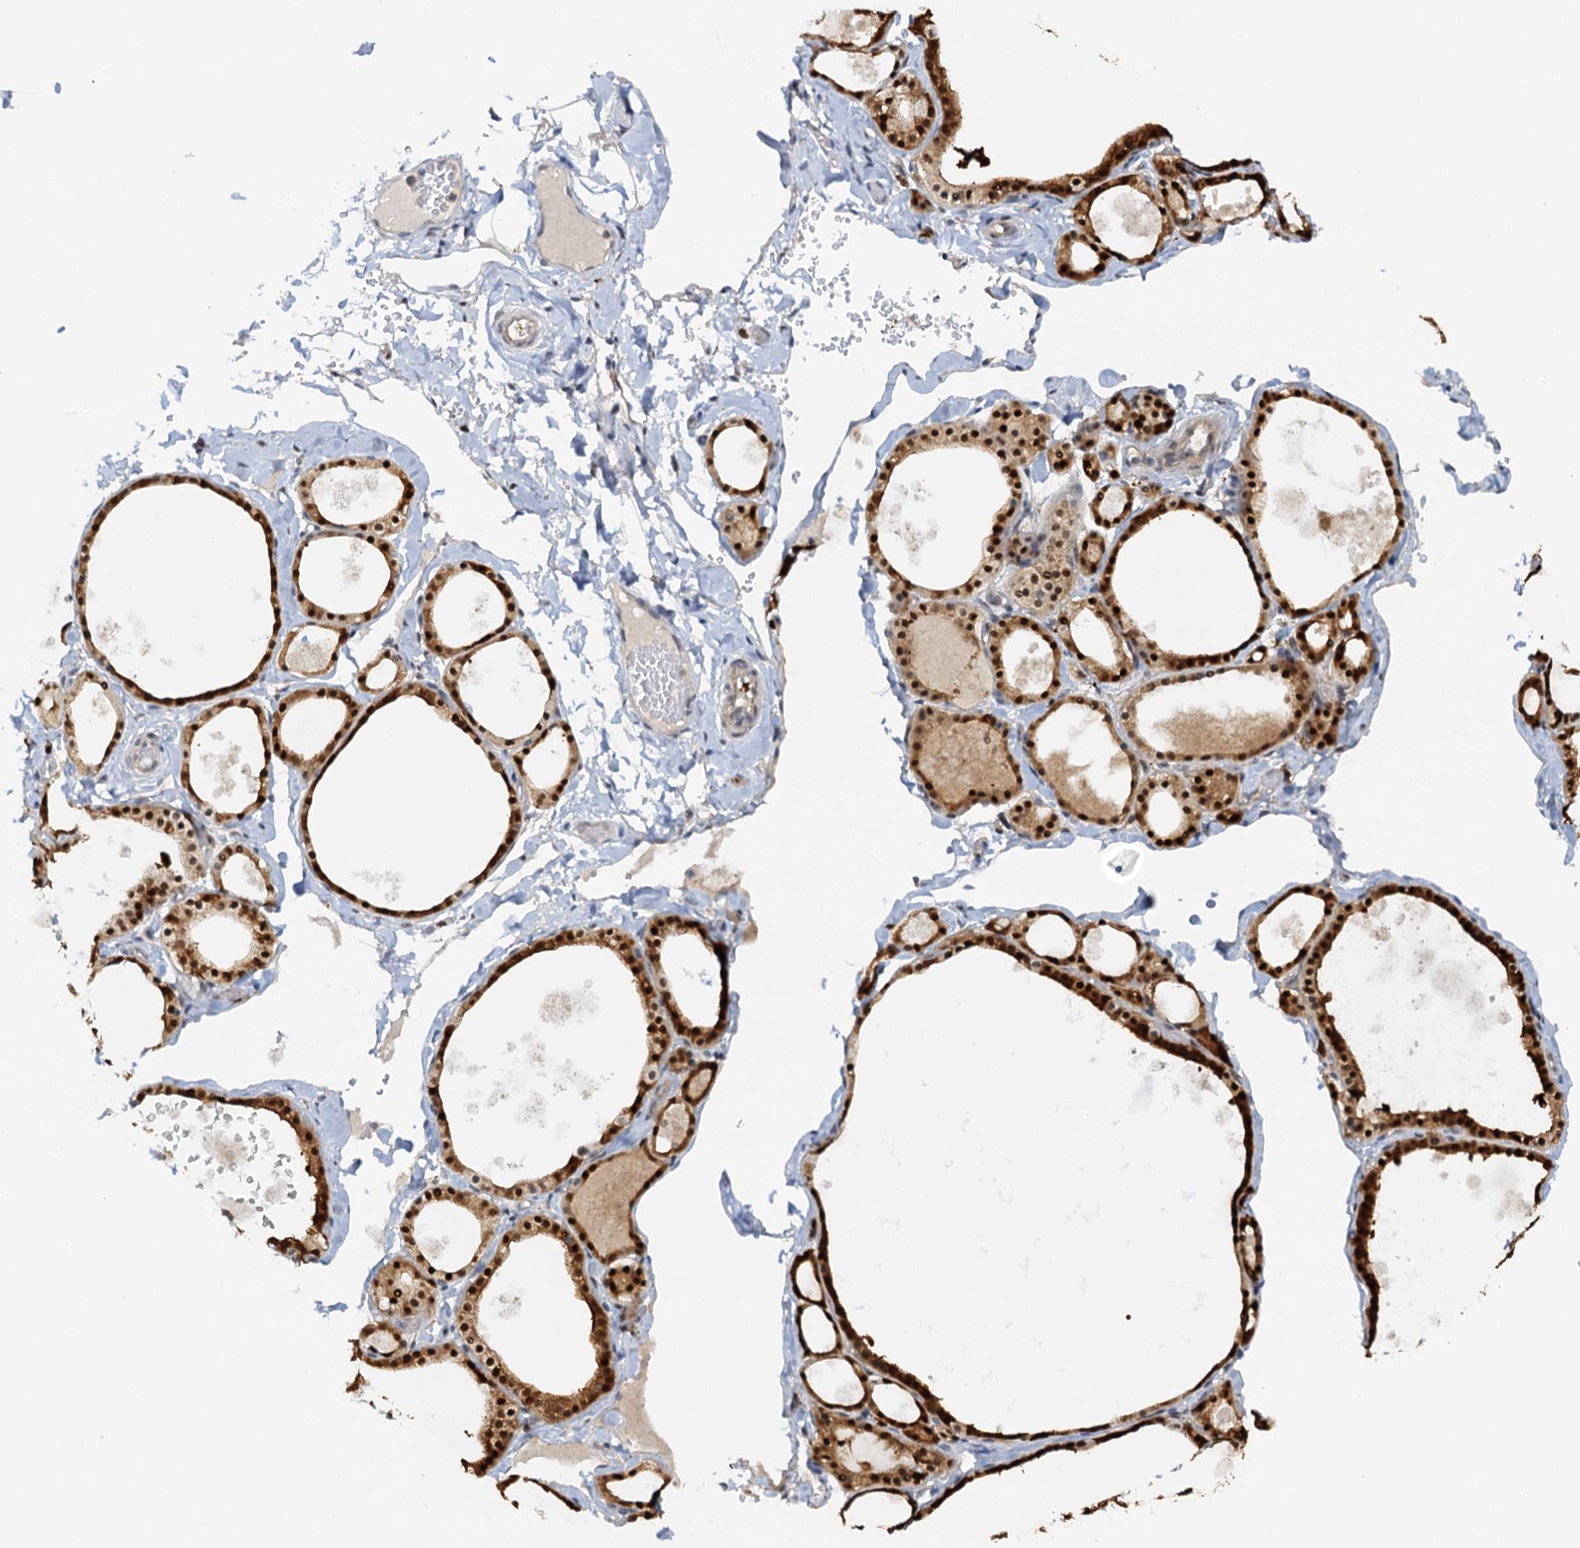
{"staining": {"intensity": "strong", "quantity": ">75%", "location": "cytoplasmic/membranous,nuclear"}, "tissue": "thyroid gland", "cell_type": "Glandular cells", "image_type": "normal", "snomed": [{"axis": "morphology", "description": "Normal tissue, NOS"}, {"axis": "topography", "description": "Thyroid gland"}], "caption": "Immunohistochemistry of benign thyroid gland reveals high levels of strong cytoplasmic/membranous,nuclear expression in approximately >75% of glandular cells. The protein is stained brown, and the nuclei are stained in blue (DAB IHC with brightfield microscopy, high magnification).", "gene": "SPINDOC", "patient": {"sex": "male", "age": 56}}